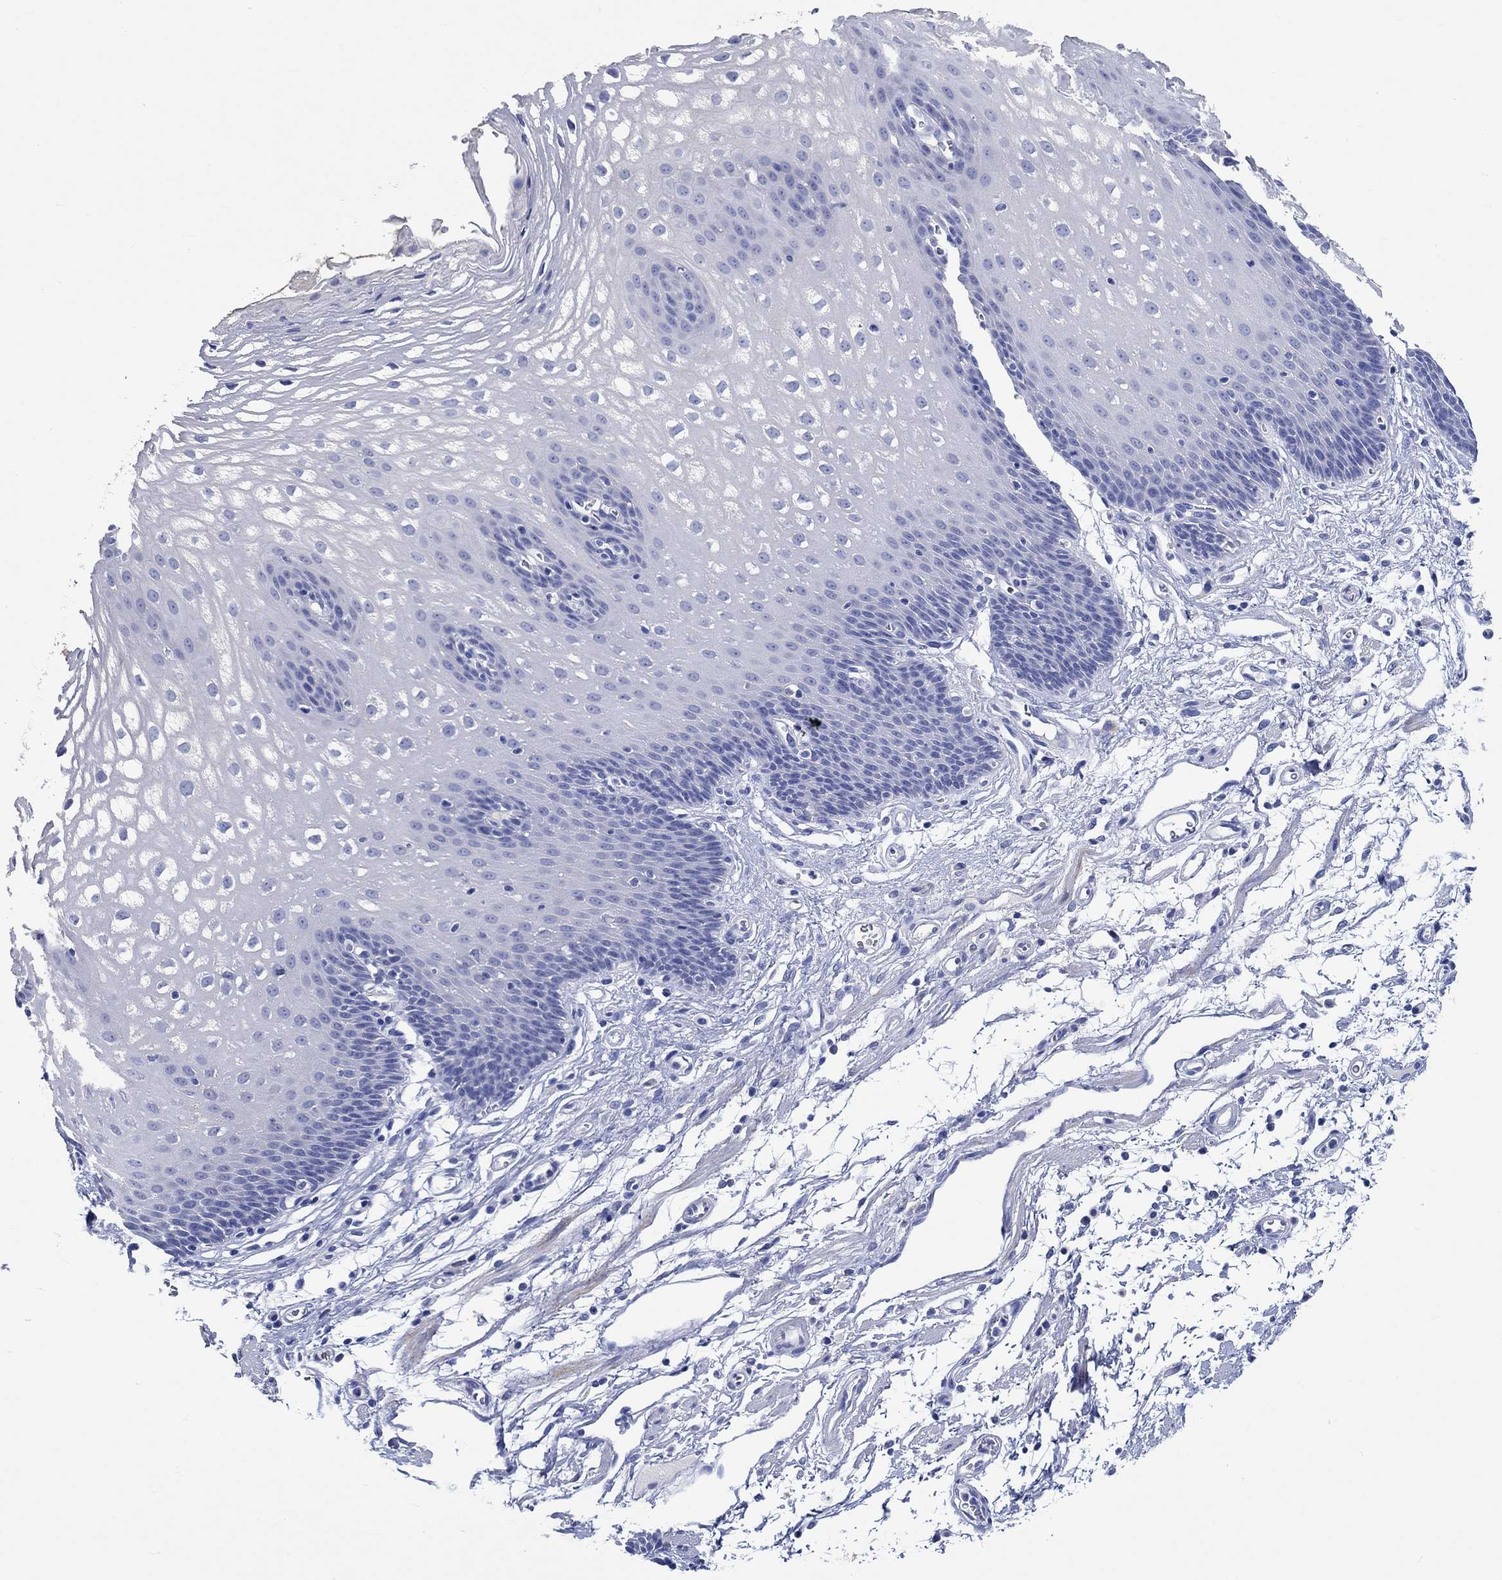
{"staining": {"intensity": "negative", "quantity": "none", "location": "none"}, "tissue": "esophagus", "cell_type": "Squamous epithelial cells", "image_type": "normal", "snomed": [{"axis": "morphology", "description": "Normal tissue, NOS"}, {"axis": "topography", "description": "Esophagus"}], "caption": "This is an immunohistochemistry (IHC) photomicrograph of unremarkable esophagus. There is no expression in squamous epithelial cells.", "gene": "SHISA4", "patient": {"sex": "male", "age": 72}}